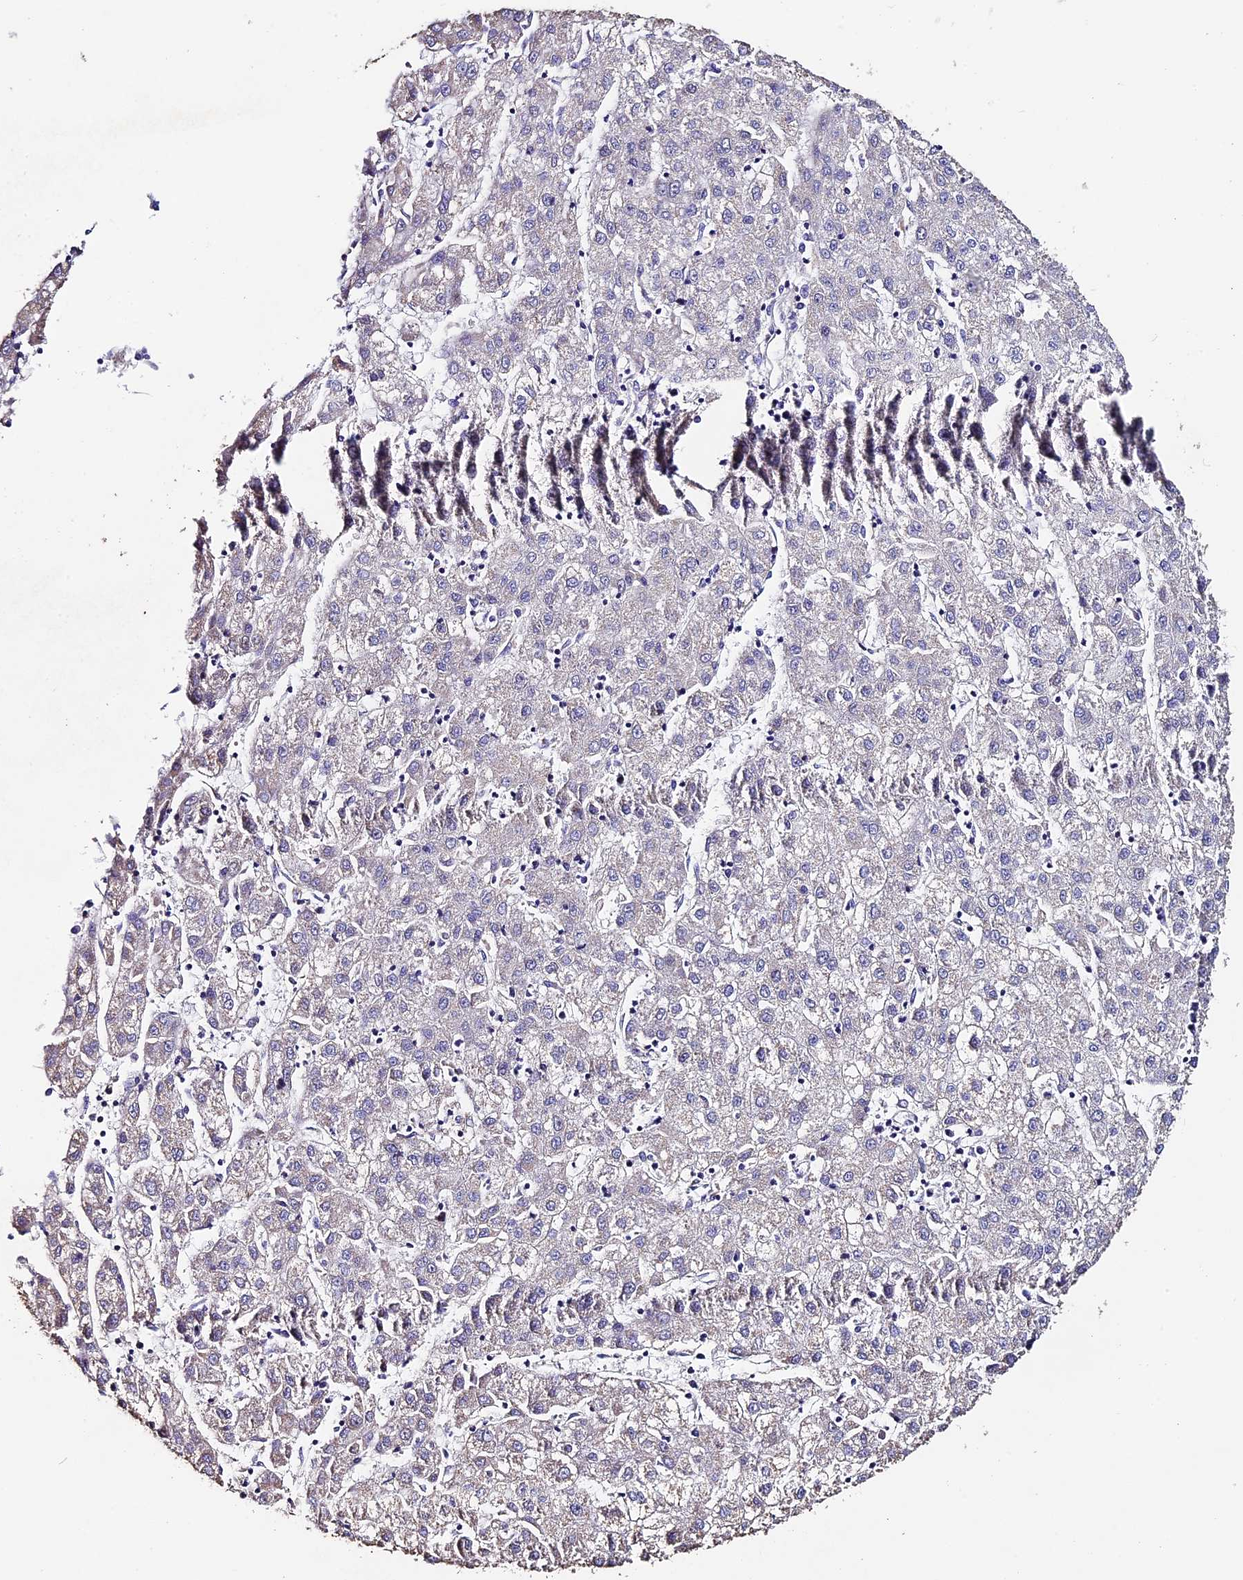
{"staining": {"intensity": "negative", "quantity": "none", "location": "none"}, "tissue": "liver cancer", "cell_type": "Tumor cells", "image_type": "cancer", "snomed": [{"axis": "morphology", "description": "Carcinoma, Hepatocellular, NOS"}, {"axis": "topography", "description": "Liver"}], "caption": "DAB immunohistochemical staining of liver cancer shows no significant positivity in tumor cells.", "gene": "FBXW9", "patient": {"sex": "male", "age": 72}}